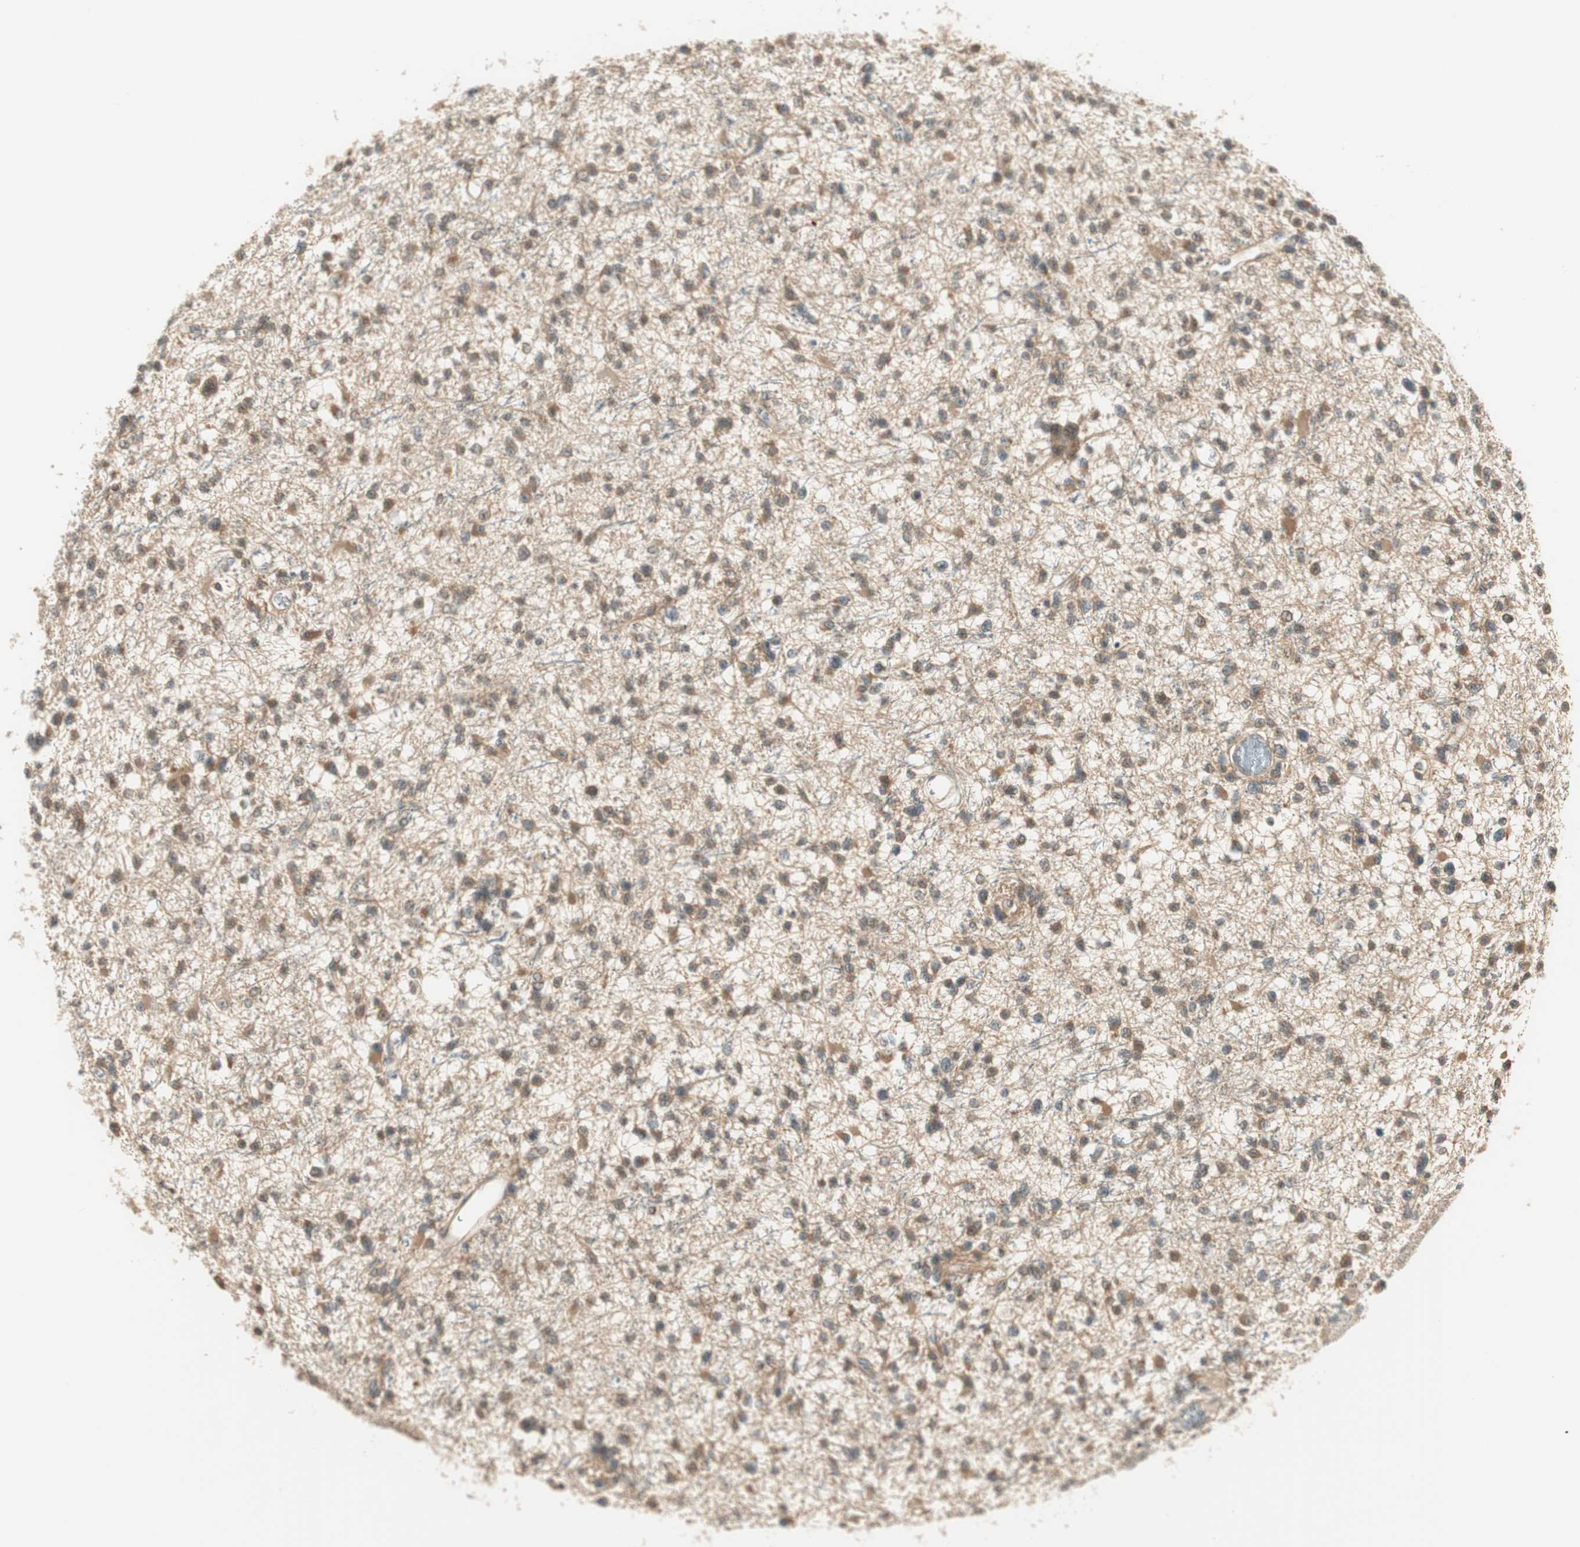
{"staining": {"intensity": "weak", "quantity": "25%-75%", "location": "cytoplasmic/membranous"}, "tissue": "glioma", "cell_type": "Tumor cells", "image_type": "cancer", "snomed": [{"axis": "morphology", "description": "Glioma, malignant, Low grade"}, {"axis": "topography", "description": "Brain"}], "caption": "Human glioma stained with a protein marker demonstrates weak staining in tumor cells.", "gene": "IPO5", "patient": {"sex": "female", "age": 22}}